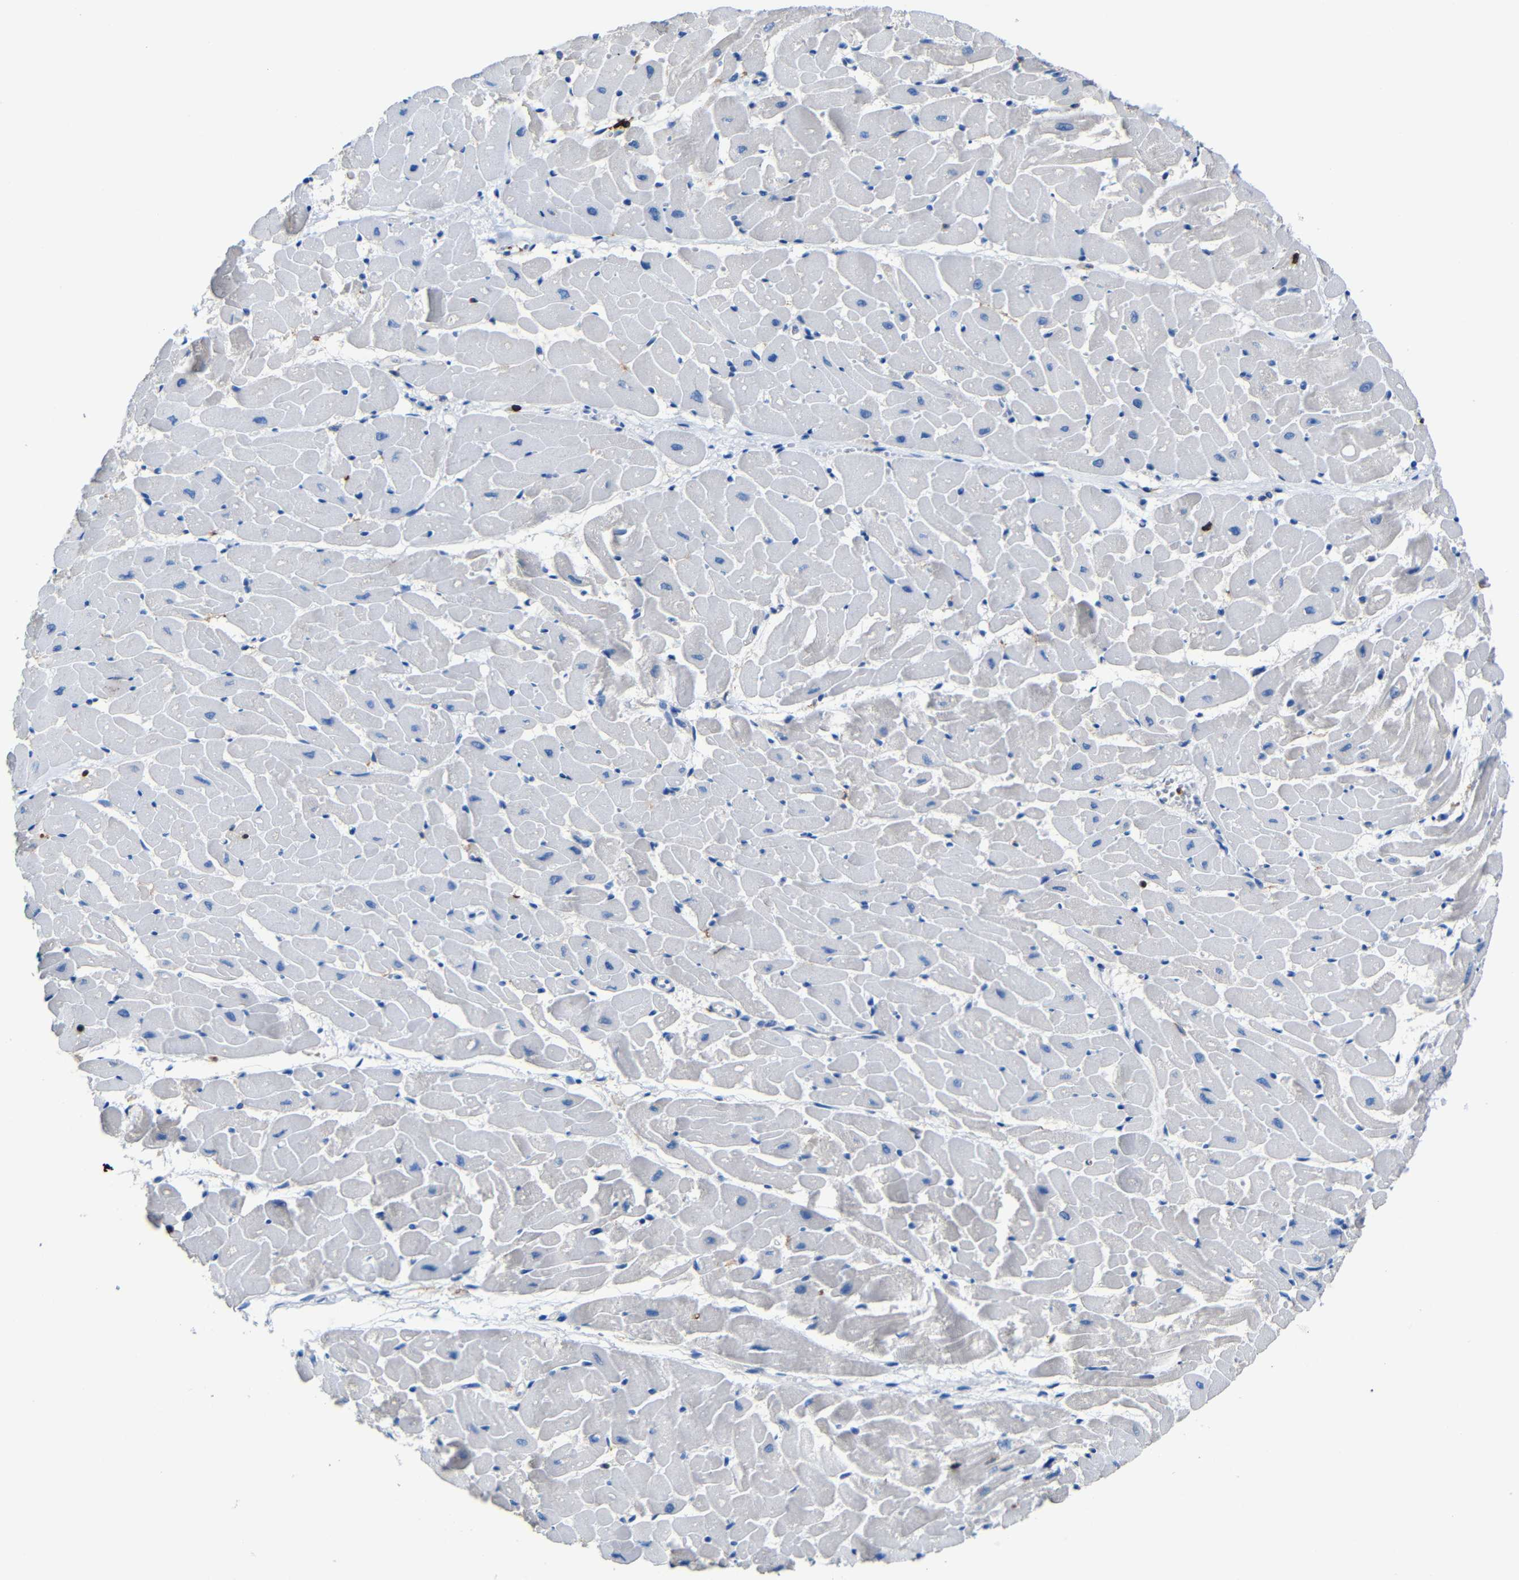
{"staining": {"intensity": "negative", "quantity": "none", "location": "none"}, "tissue": "heart muscle", "cell_type": "Cardiomyocytes", "image_type": "normal", "snomed": [{"axis": "morphology", "description": "Normal tissue, NOS"}, {"axis": "topography", "description": "Heart"}], "caption": "This micrograph is of unremarkable heart muscle stained with IHC to label a protein in brown with the nuclei are counter-stained blue. There is no expression in cardiomyocytes.", "gene": "P2RY12", "patient": {"sex": "female", "age": 19}}